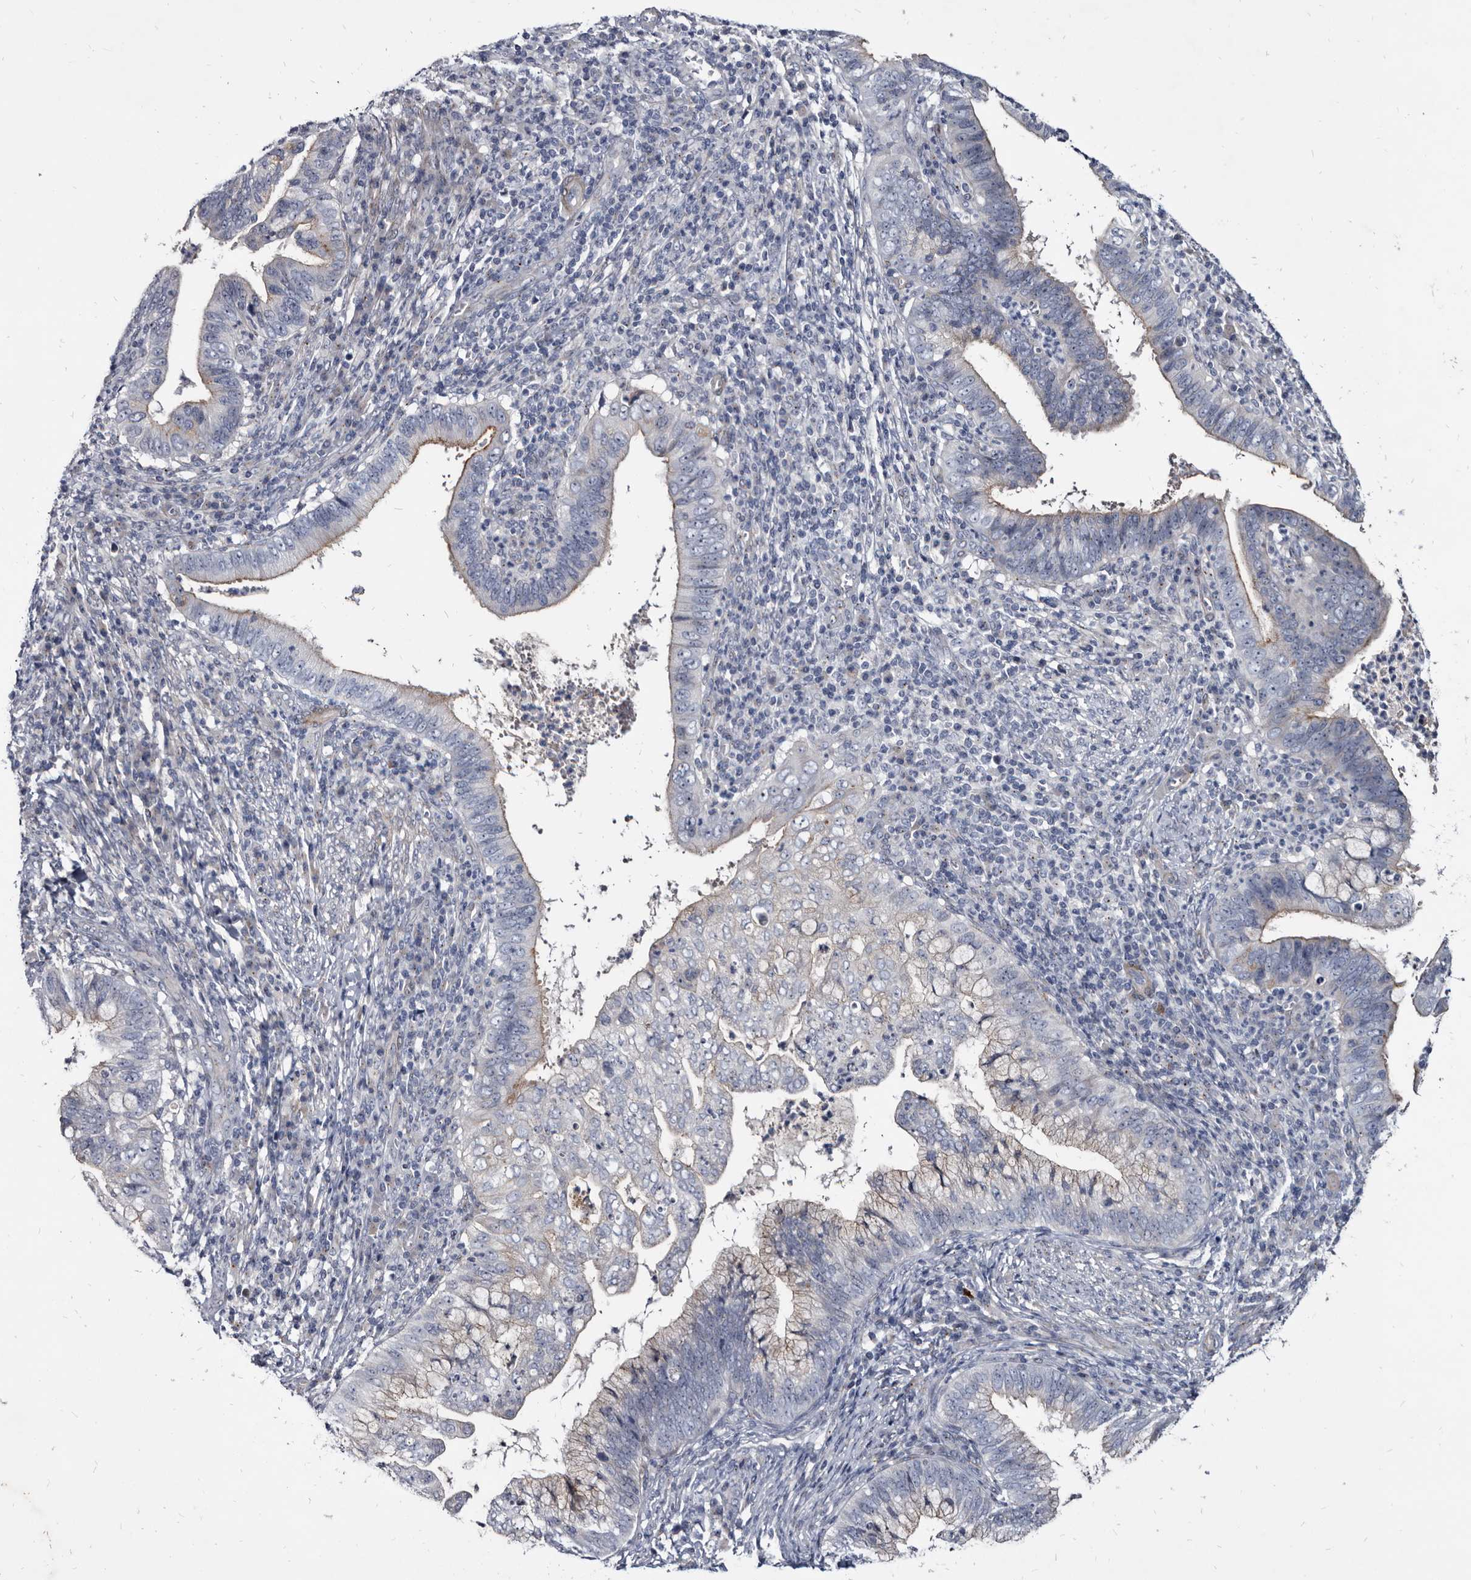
{"staining": {"intensity": "negative", "quantity": "none", "location": "none"}, "tissue": "cervical cancer", "cell_type": "Tumor cells", "image_type": "cancer", "snomed": [{"axis": "morphology", "description": "Adenocarcinoma, NOS"}, {"axis": "topography", "description": "Cervix"}], "caption": "Cervical cancer was stained to show a protein in brown. There is no significant positivity in tumor cells. (DAB immunohistochemistry (IHC) visualized using brightfield microscopy, high magnification).", "gene": "PRSS8", "patient": {"sex": "female", "age": 36}}